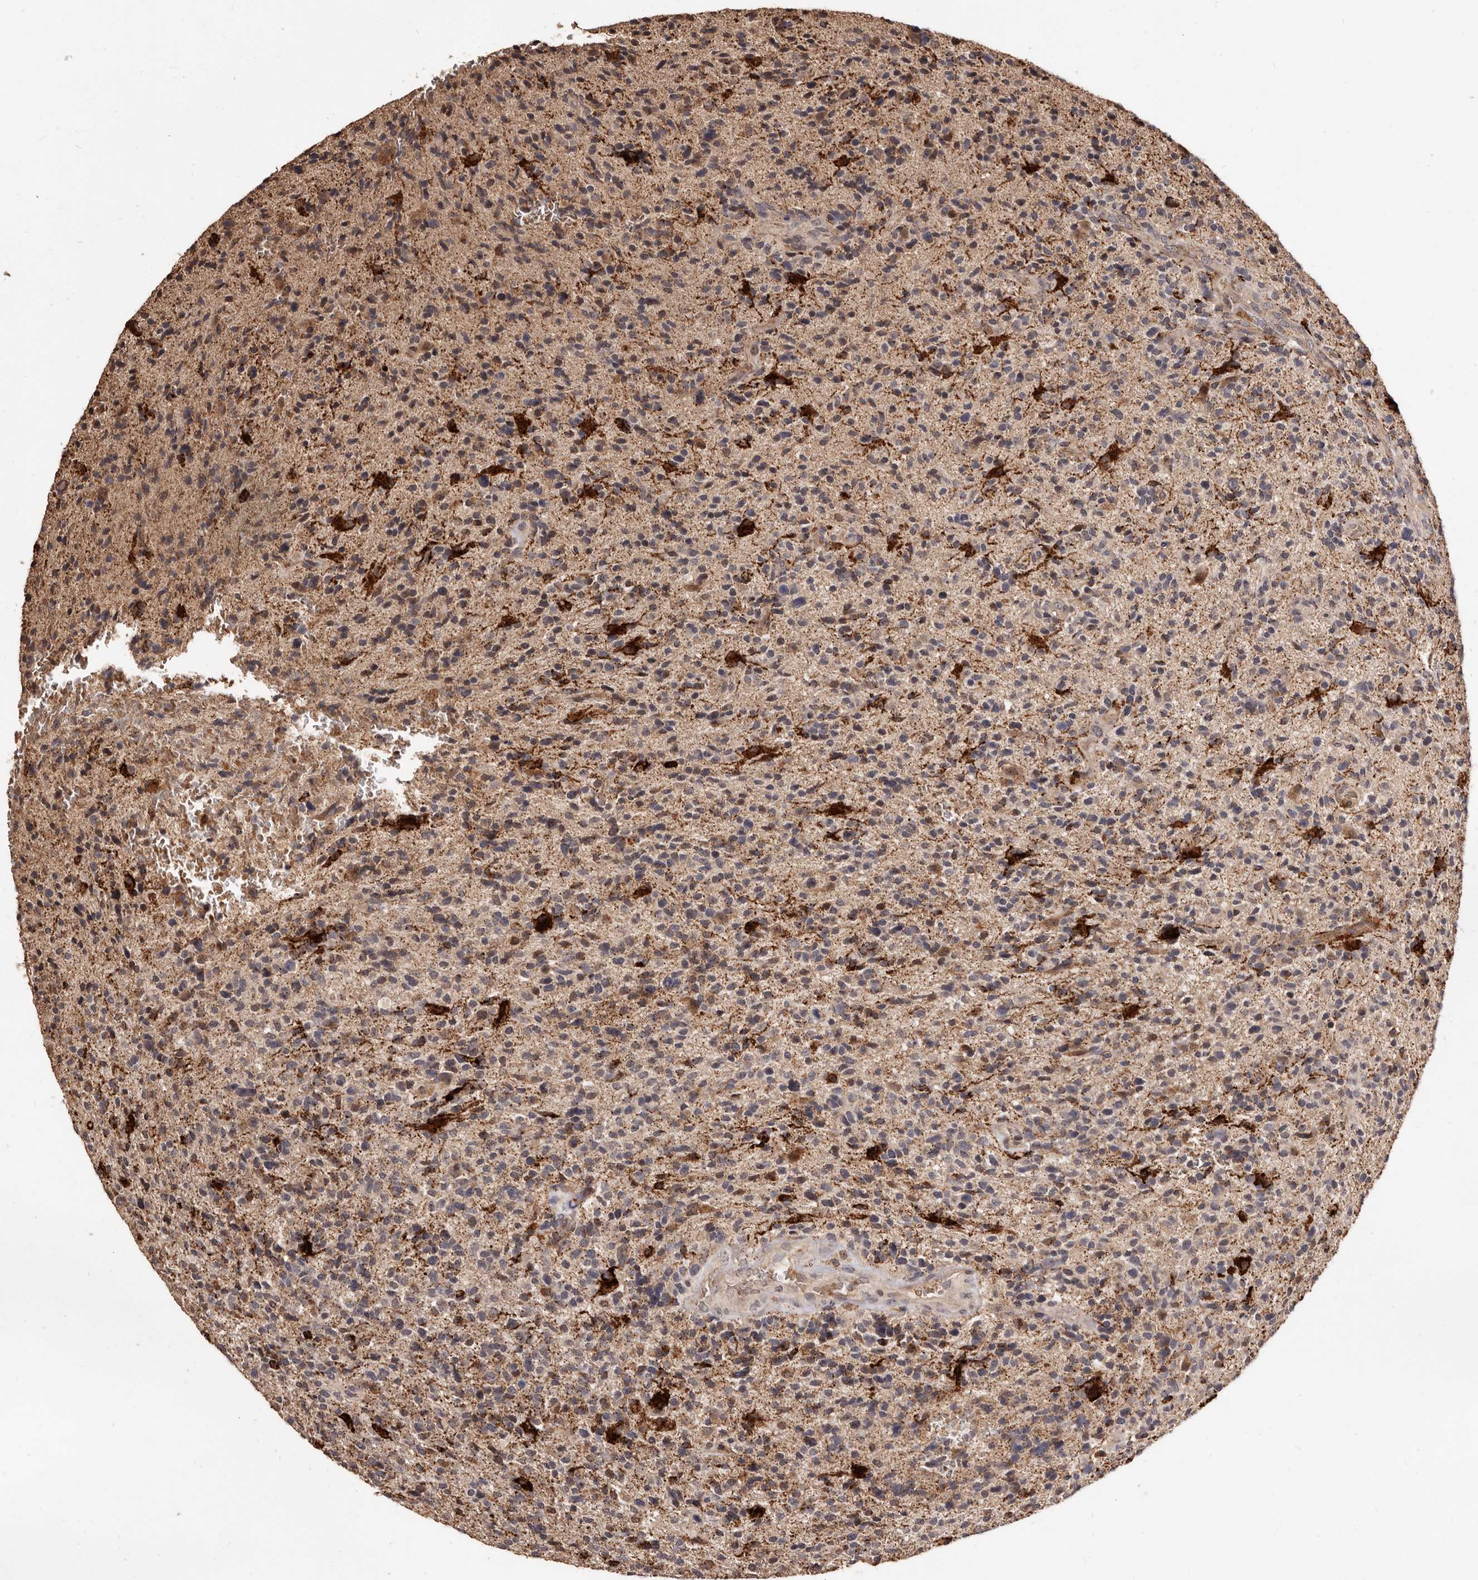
{"staining": {"intensity": "moderate", "quantity": "25%-75%", "location": "cytoplasmic/membranous"}, "tissue": "glioma", "cell_type": "Tumor cells", "image_type": "cancer", "snomed": [{"axis": "morphology", "description": "Glioma, malignant, High grade"}, {"axis": "topography", "description": "Brain"}], "caption": "Approximately 25%-75% of tumor cells in human glioma exhibit moderate cytoplasmic/membranous protein expression as visualized by brown immunohistochemical staining.", "gene": "AKAP7", "patient": {"sex": "male", "age": 72}}